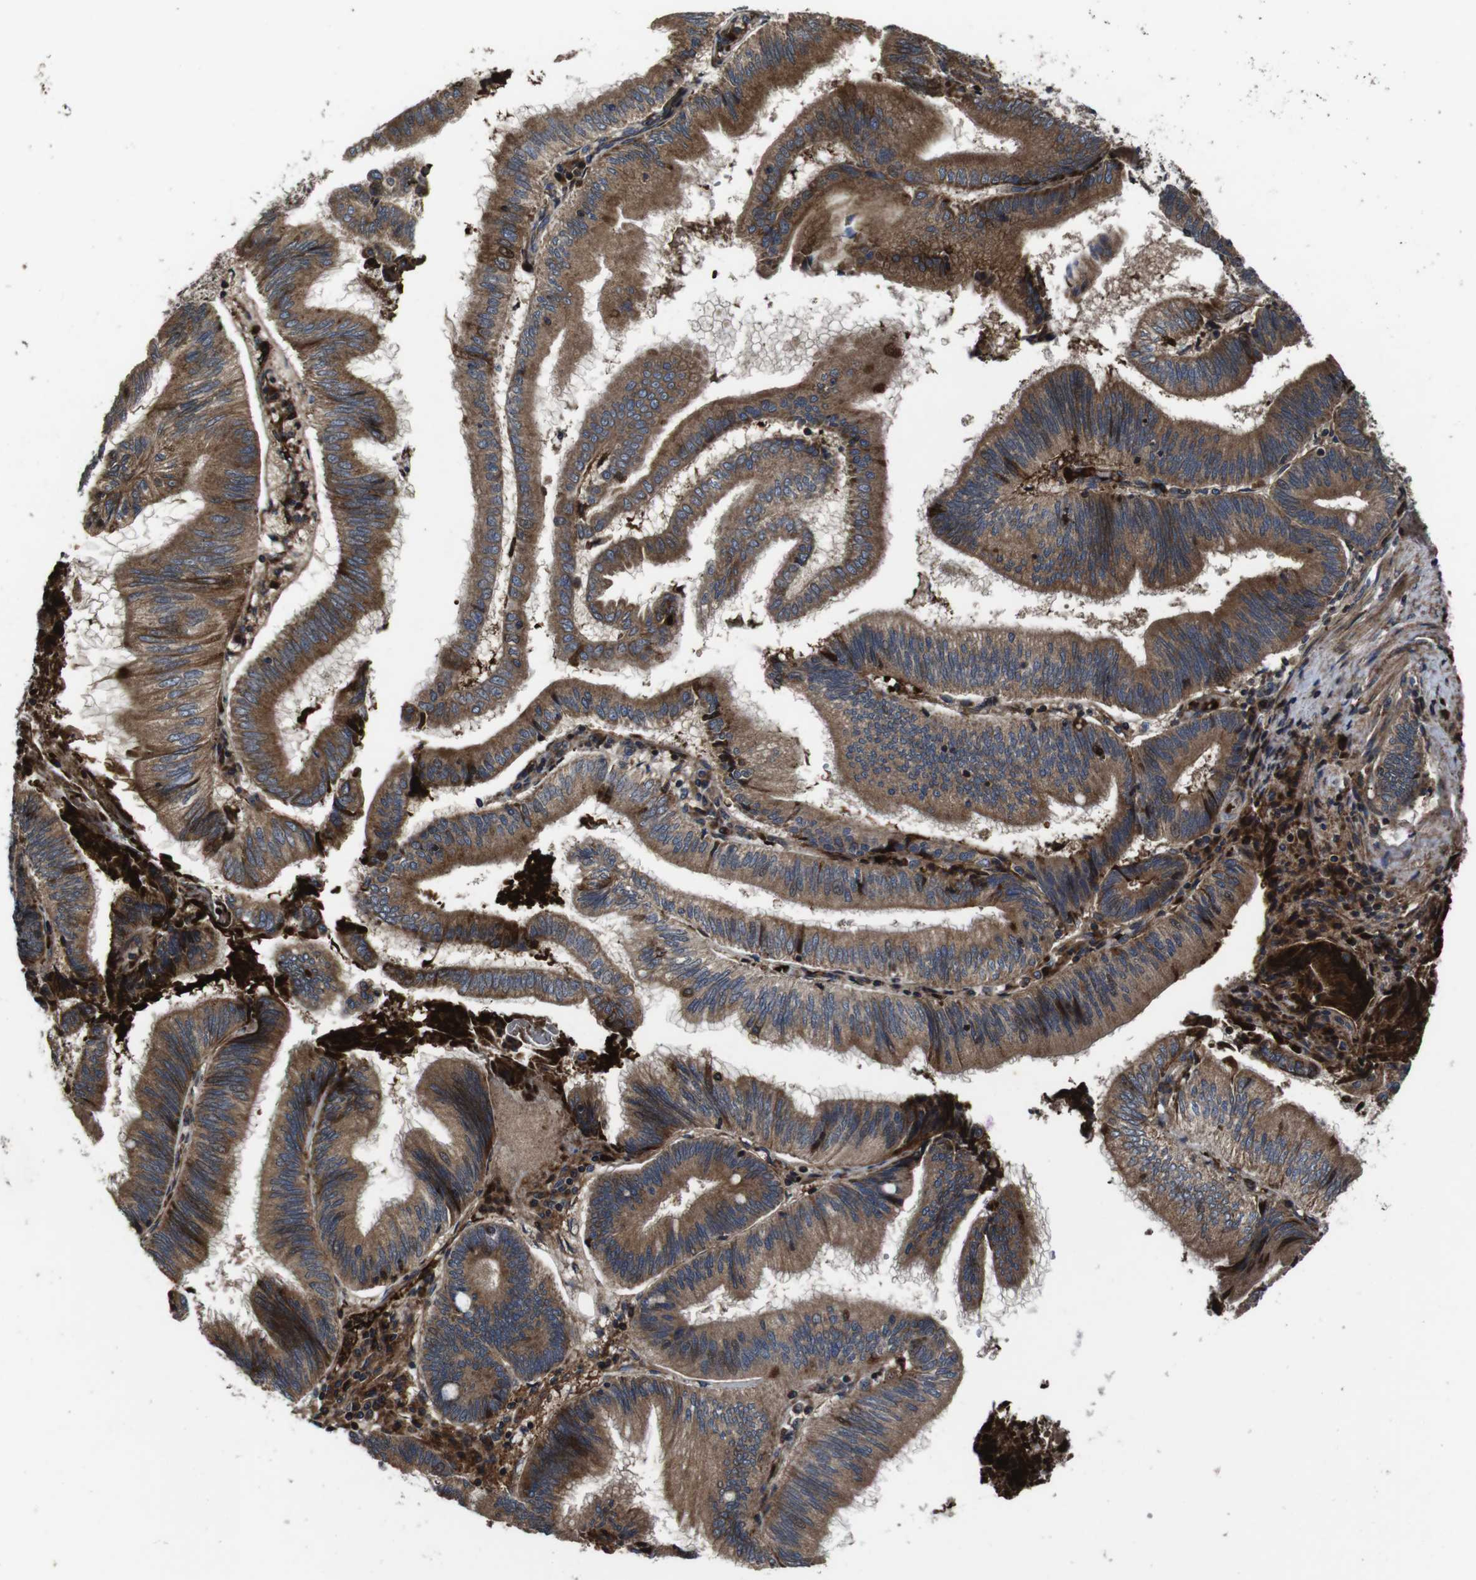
{"staining": {"intensity": "strong", "quantity": ">75%", "location": "cytoplasmic/membranous"}, "tissue": "pancreatic cancer", "cell_type": "Tumor cells", "image_type": "cancer", "snomed": [{"axis": "morphology", "description": "Adenocarcinoma, NOS"}, {"axis": "topography", "description": "Pancreas"}], "caption": "A photomicrograph of pancreatic cancer (adenocarcinoma) stained for a protein demonstrates strong cytoplasmic/membranous brown staining in tumor cells. (Stains: DAB (3,3'-diaminobenzidine) in brown, nuclei in blue, Microscopy: brightfield microscopy at high magnification).", "gene": "SMYD3", "patient": {"sex": "male", "age": 82}}